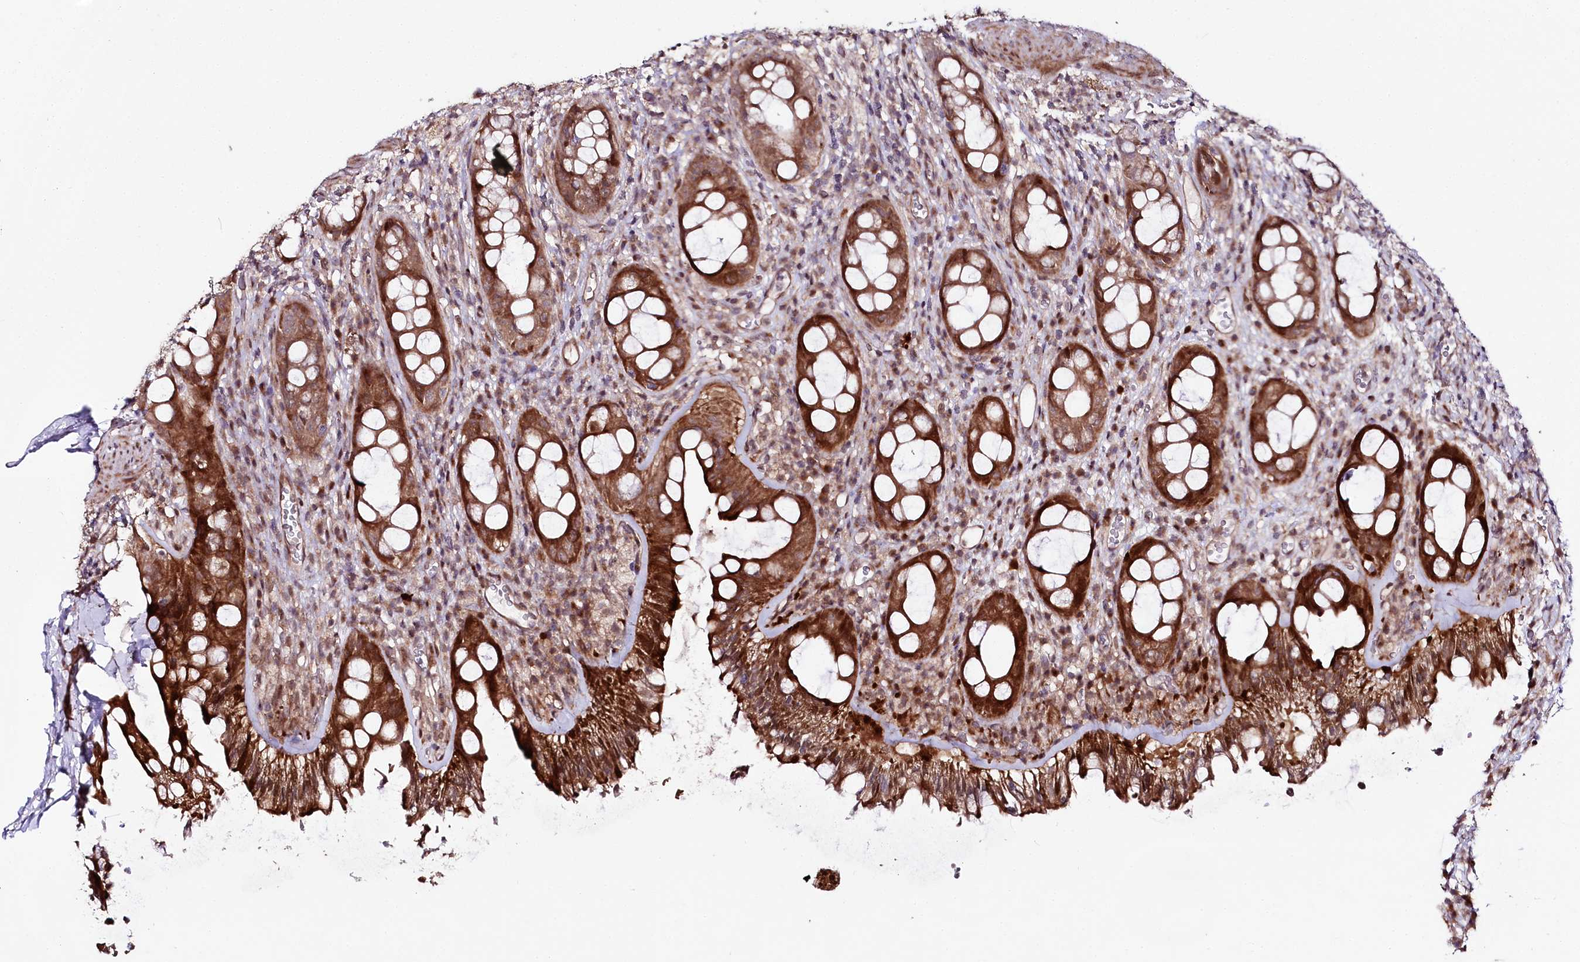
{"staining": {"intensity": "strong", "quantity": ">75%", "location": "cytoplasmic/membranous"}, "tissue": "rectum", "cell_type": "Glandular cells", "image_type": "normal", "snomed": [{"axis": "morphology", "description": "Normal tissue, NOS"}, {"axis": "topography", "description": "Rectum"}], "caption": "Protein analysis of unremarkable rectum exhibits strong cytoplasmic/membranous staining in approximately >75% of glandular cells.", "gene": "PHLDB1", "patient": {"sex": "female", "age": 57}}